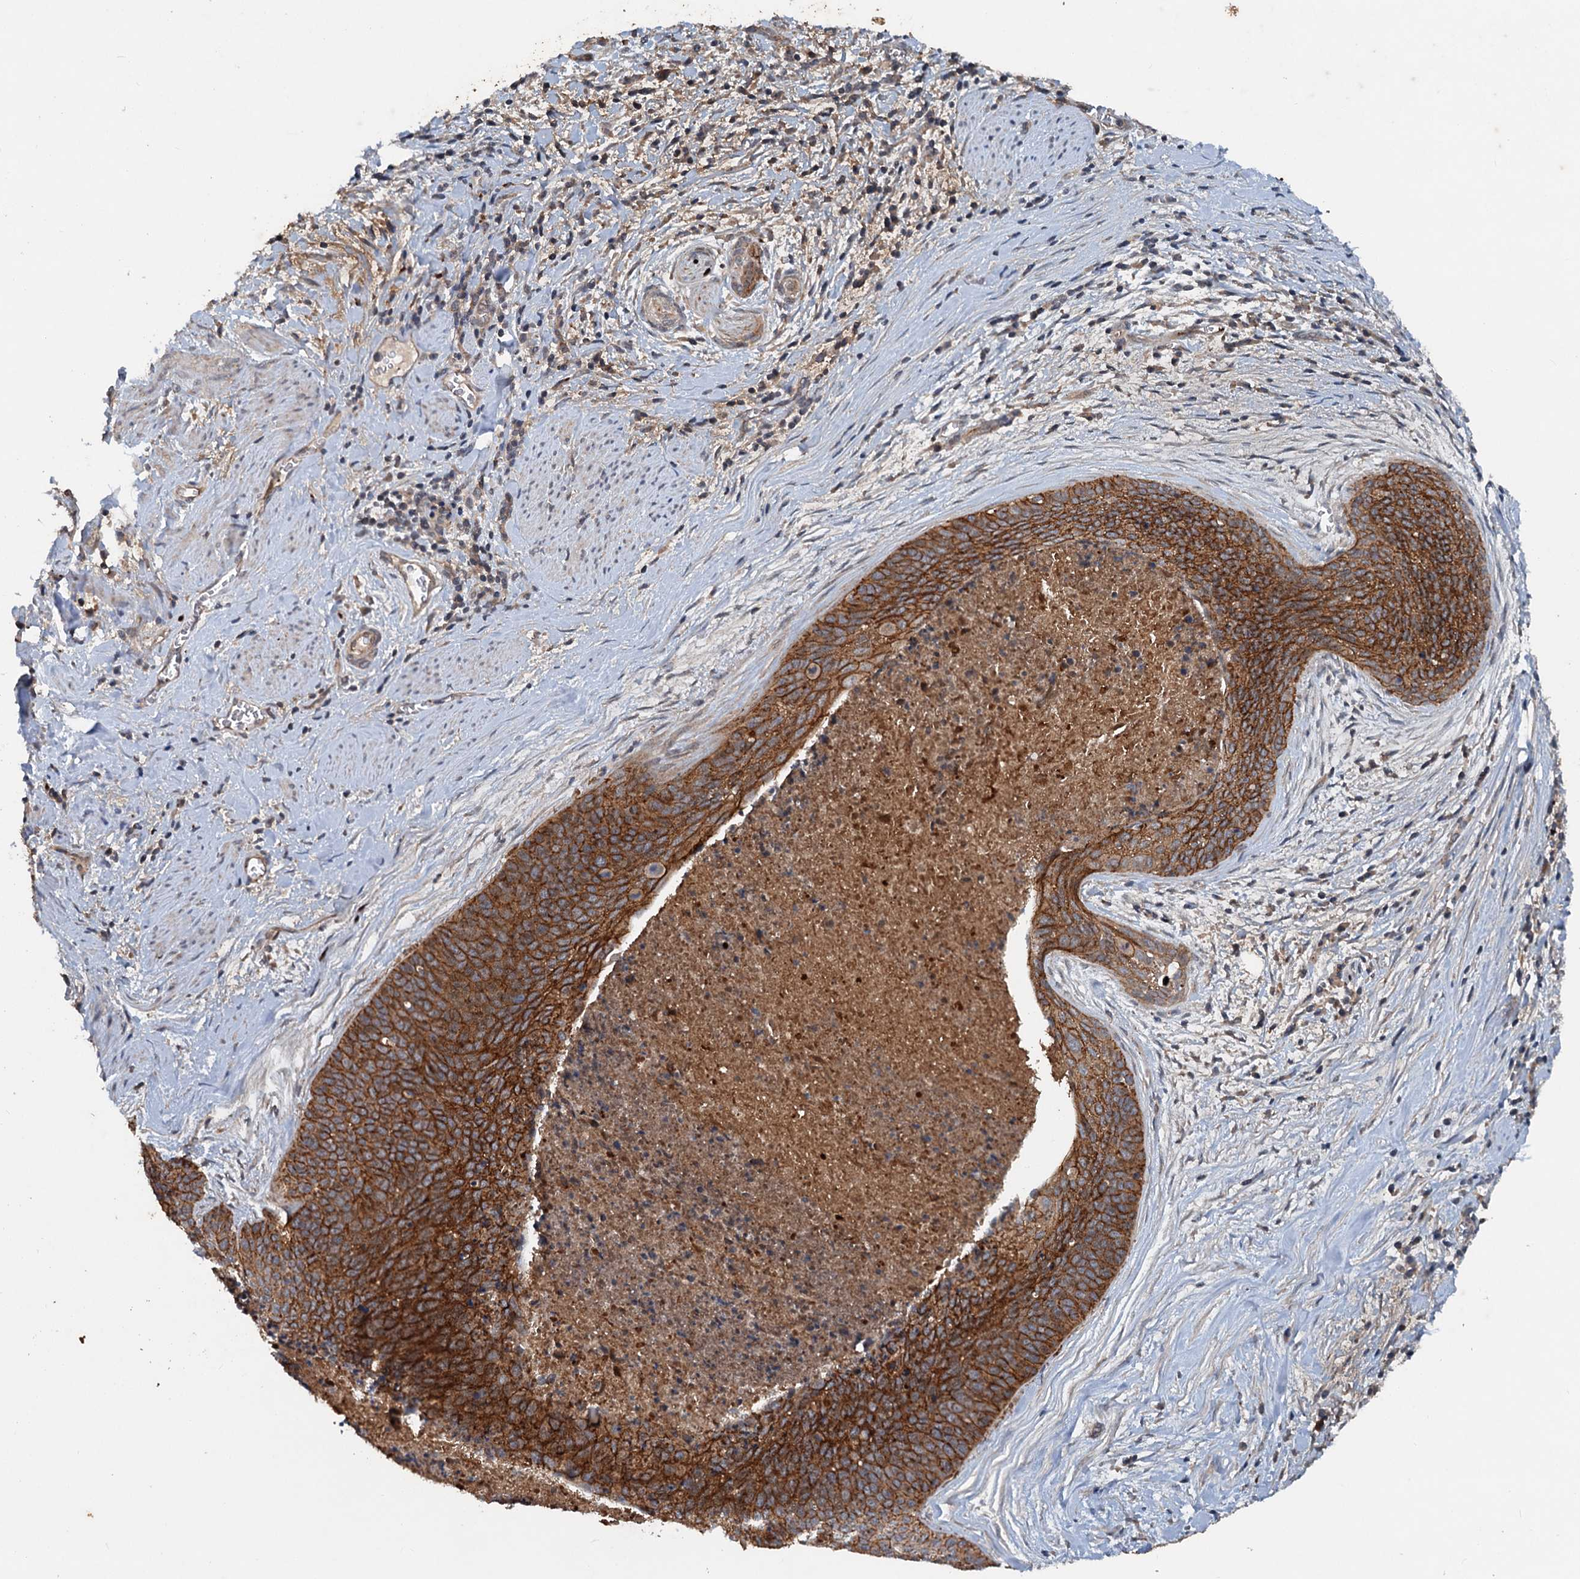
{"staining": {"intensity": "strong", "quantity": ">75%", "location": "cytoplasmic/membranous"}, "tissue": "cervical cancer", "cell_type": "Tumor cells", "image_type": "cancer", "snomed": [{"axis": "morphology", "description": "Squamous cell carcinoma, NOS"}, {"axis": "topography", "description": "Cervix"}], "caption": "IHC micrograph of neoplastic tissue: human squamous cell carcinoma (cervical) stained using immunohistochemistry shows high levels of strong protein expression localized specifically in the cytoplasmic/membranous of tumor cells, appearing as a cytoplasmic/membranous brown color.", "gene": "N4BP2L2", "patient": {"sex": "female", "age": 55}}